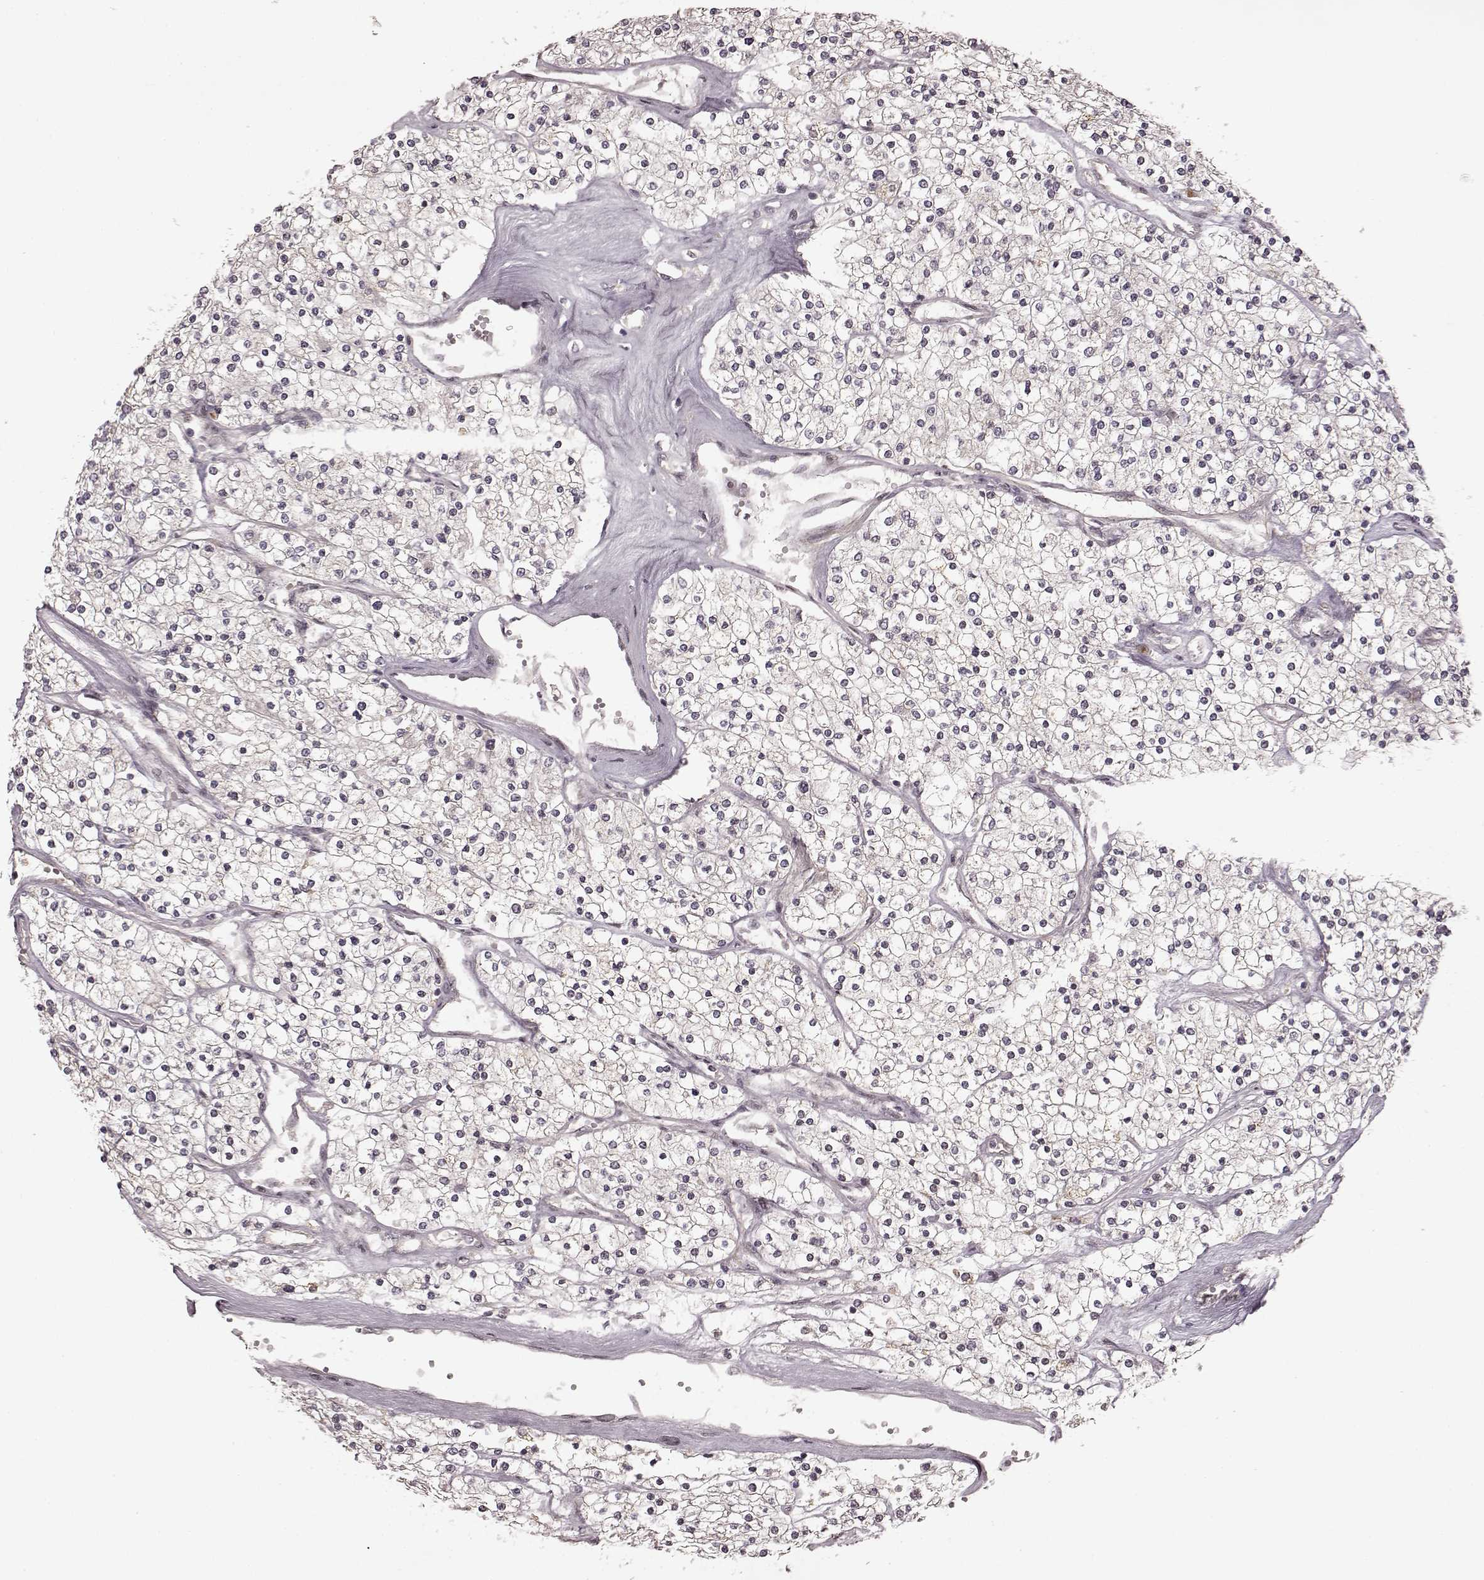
{"staining": {"intensity": "weak", "quantity": "<25%", "location": "cytoplasmic/membranous"}, "tissue": "renal cancer", "cell_type": "Tumor cells", "image_type": "cancer", "snomed": [{"axis": "morphology", "description": "Adenocarcinoma, NOS"}, {"axis": "topography", "description": "Kidney"}], "caption": "This is an immunohistochemistry (IHC) image of adenocarcinoma (renal). There is no expression in tumor cells.", "gene": "SLC12A9", "patient": {"sex": "male", "age": 80}}